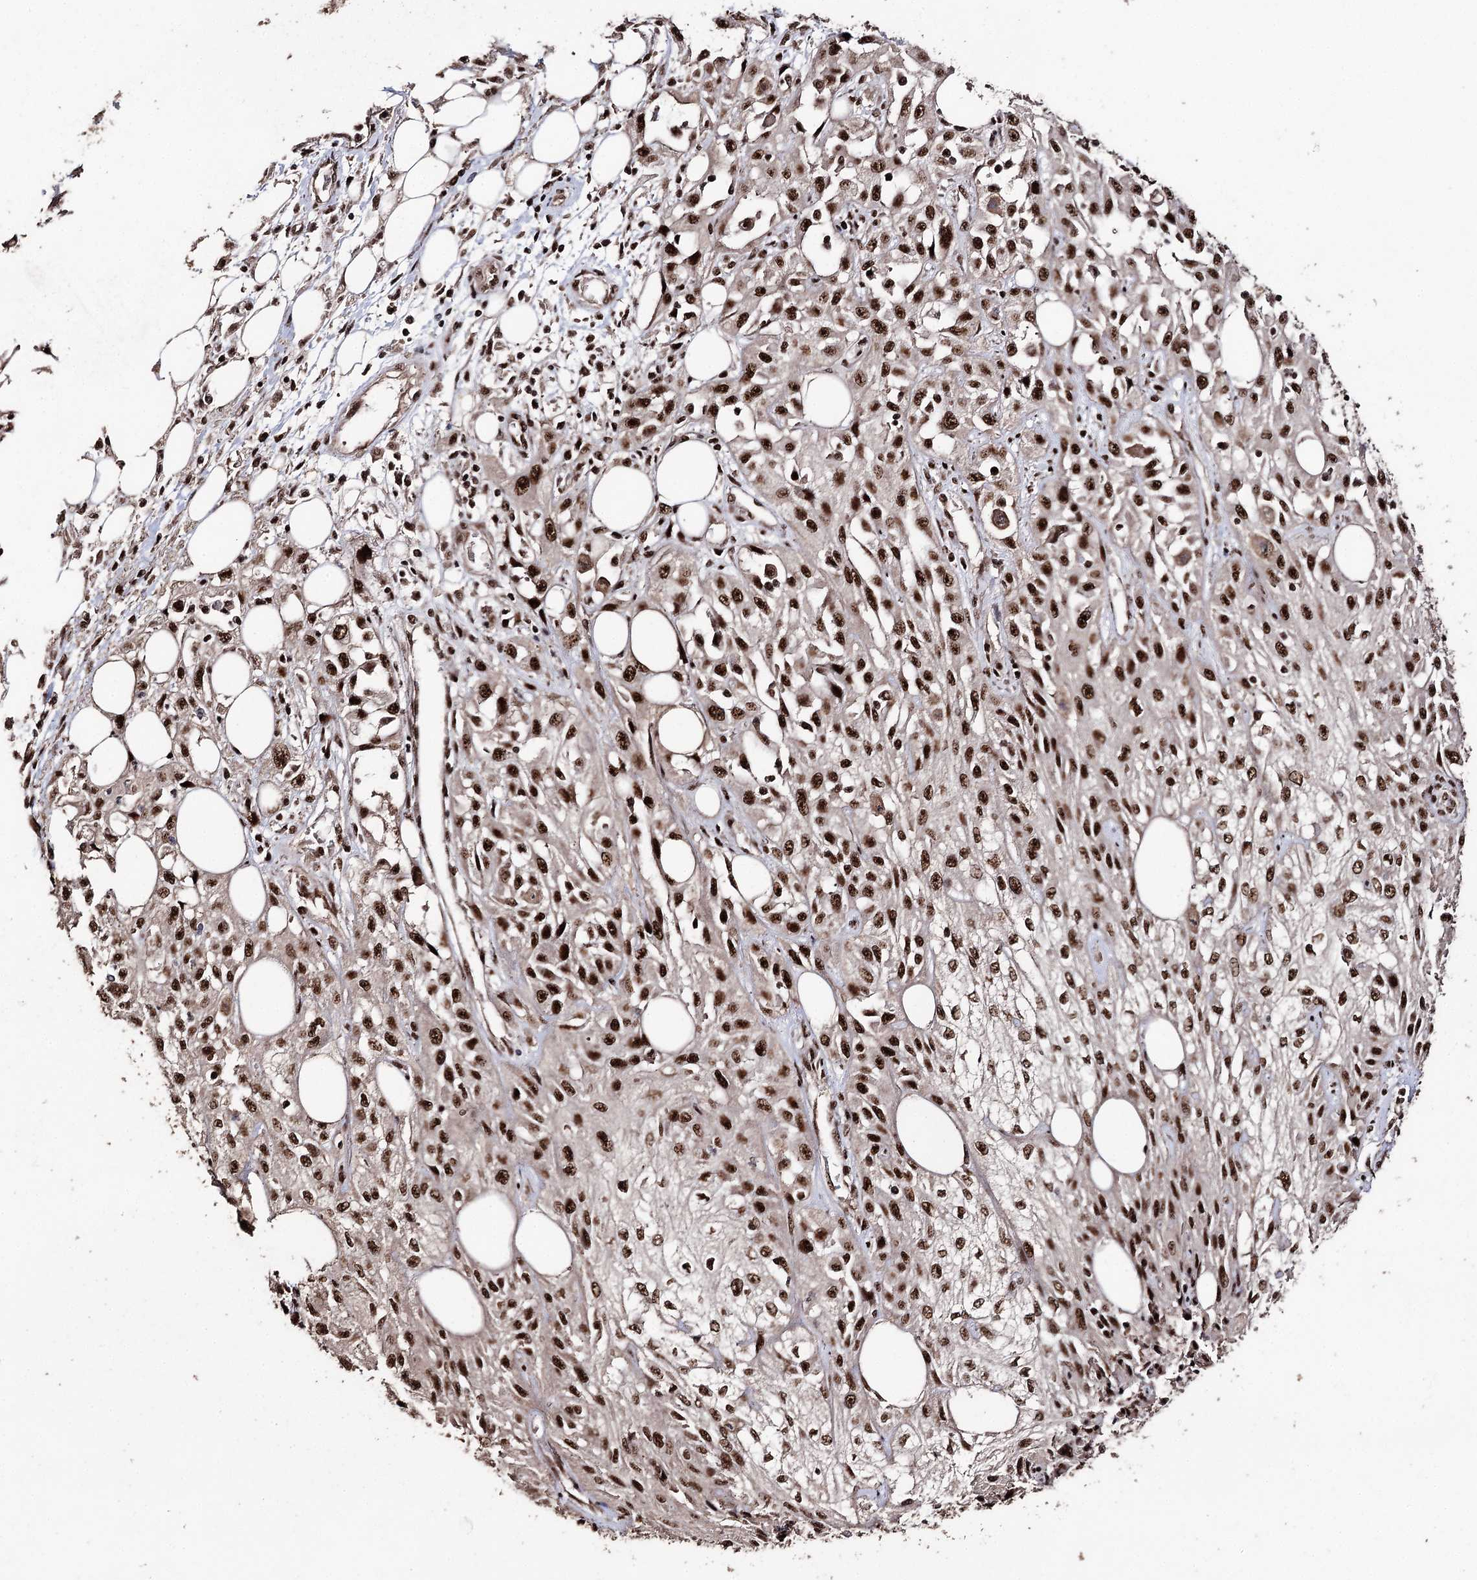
{"staining": {"intensity": "strong", "quantity": ">75%", "location": "nuclear"}, "tissue": "skin cancer", "cell_type": "Tumor cells", "image_type": "cancer", "snomed": [{"axis": "morphology", "description": "Squamous cell carcinoma, NOS"}, {"axis": "morphology", "description": "Squamous cell carcinoma, metastatic, NOS"}, {"axis": "topography", "description": "Skin"}, {"axis": "topography", "description": "Lymph node"}], "caption": "Skin cancer tissue demonstrates strong nuclear expression in approximately >75% of tumor cells, visualized by immunohistochemistry. The staining was performed using DAB (3,3'-diaminobenzidine), with brown indicating positive protein expression. Nuclei are stained blue with hematoxylin.", "gene": "U2SURP", "patient": {"sex": "male", "age": 75}}